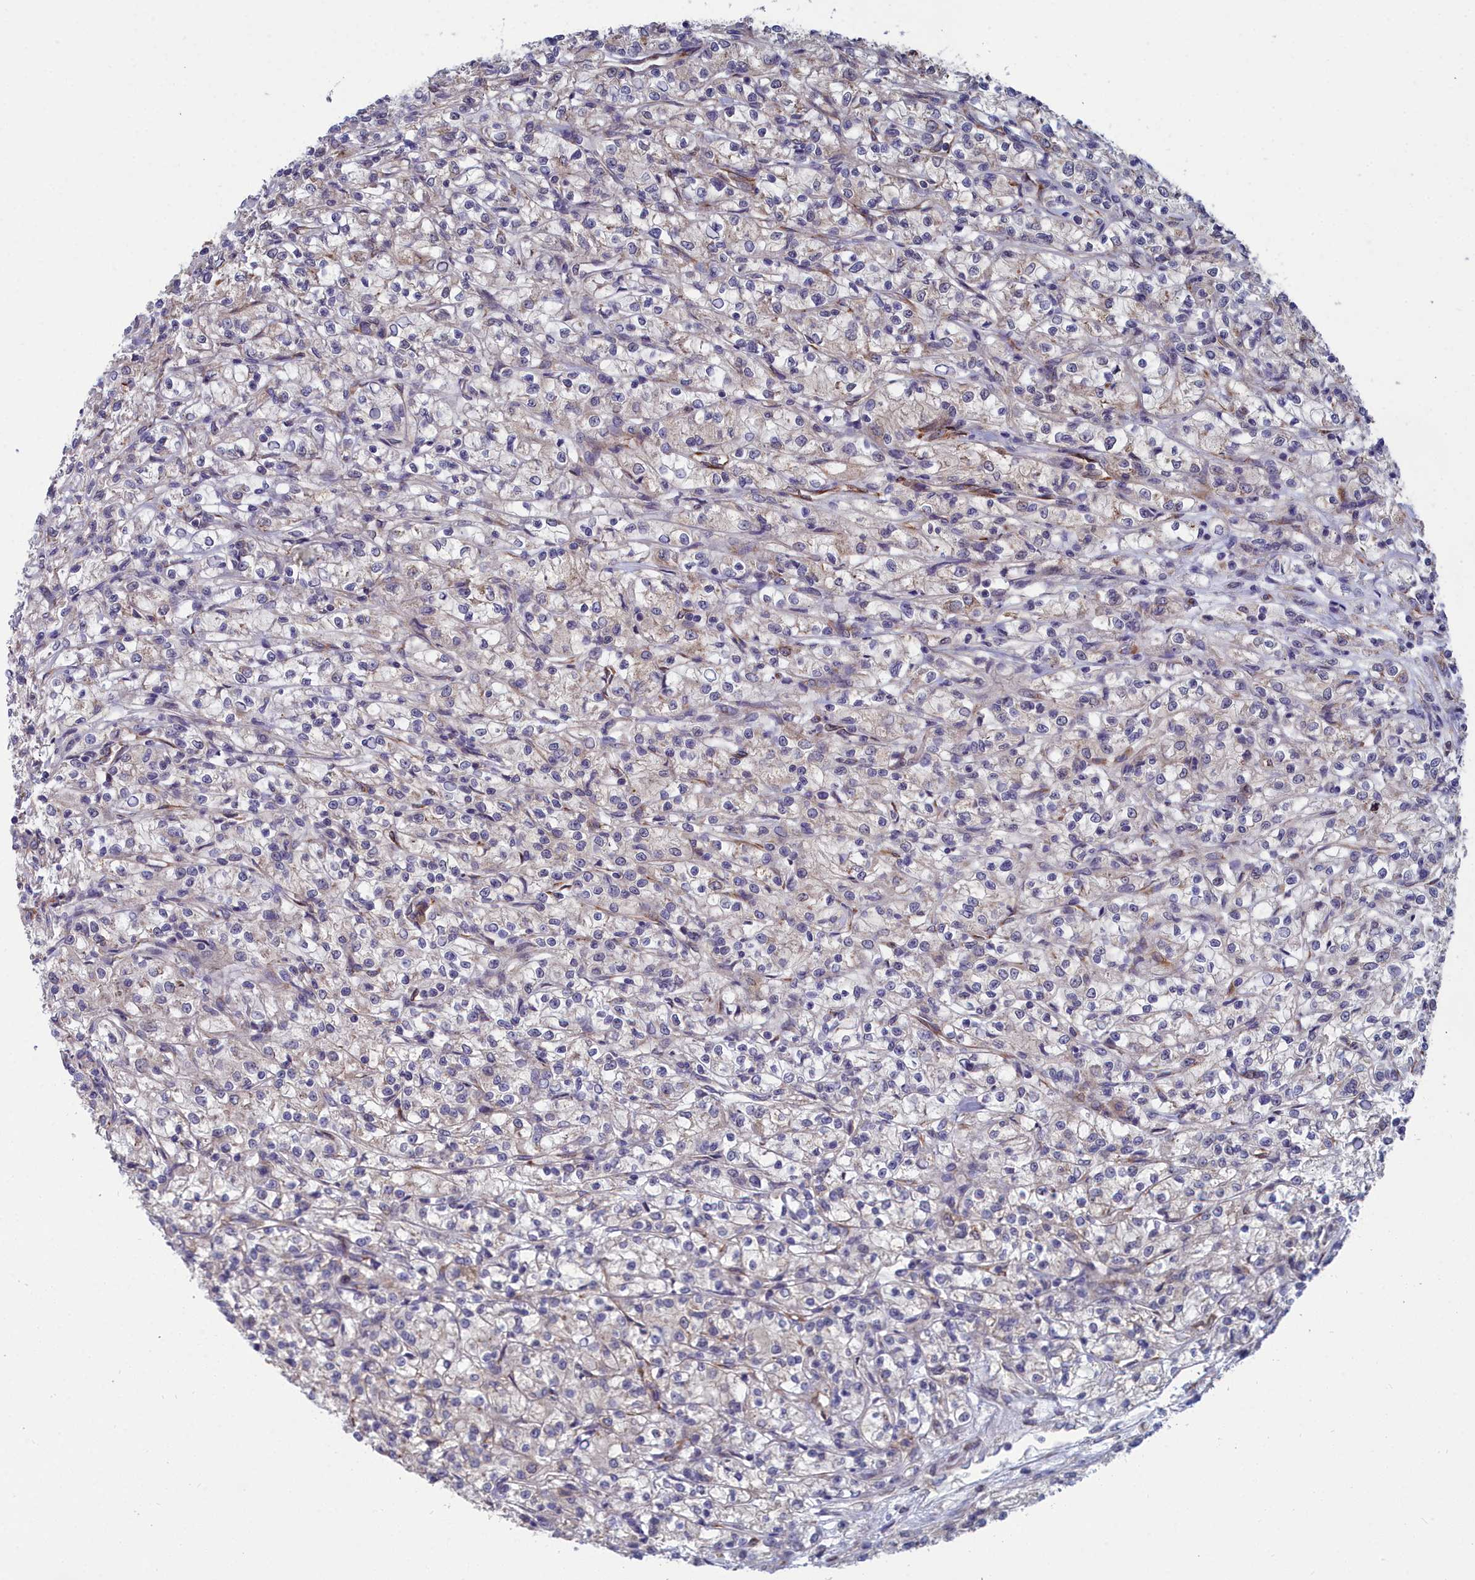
{"staining": {"intensity": "negative", "quantity": "none", "location": "none"}, "tissue": "renal cancer", "cell_type": "Tumor cells", "image_type": "cancer", "snomed": [{"axis": "morphology", "description": "Adenocarcinoma, NOS"}, {"axis": "topography", "description": "Kidney"}], "caption": "High power microscopy micrograph of an immunohistochemistry image of adenocarcinoma (renal), revealing no significant positivity in tumor cells.", "gene": "RDX", "patient": {"sex": "female", "age": 59}}